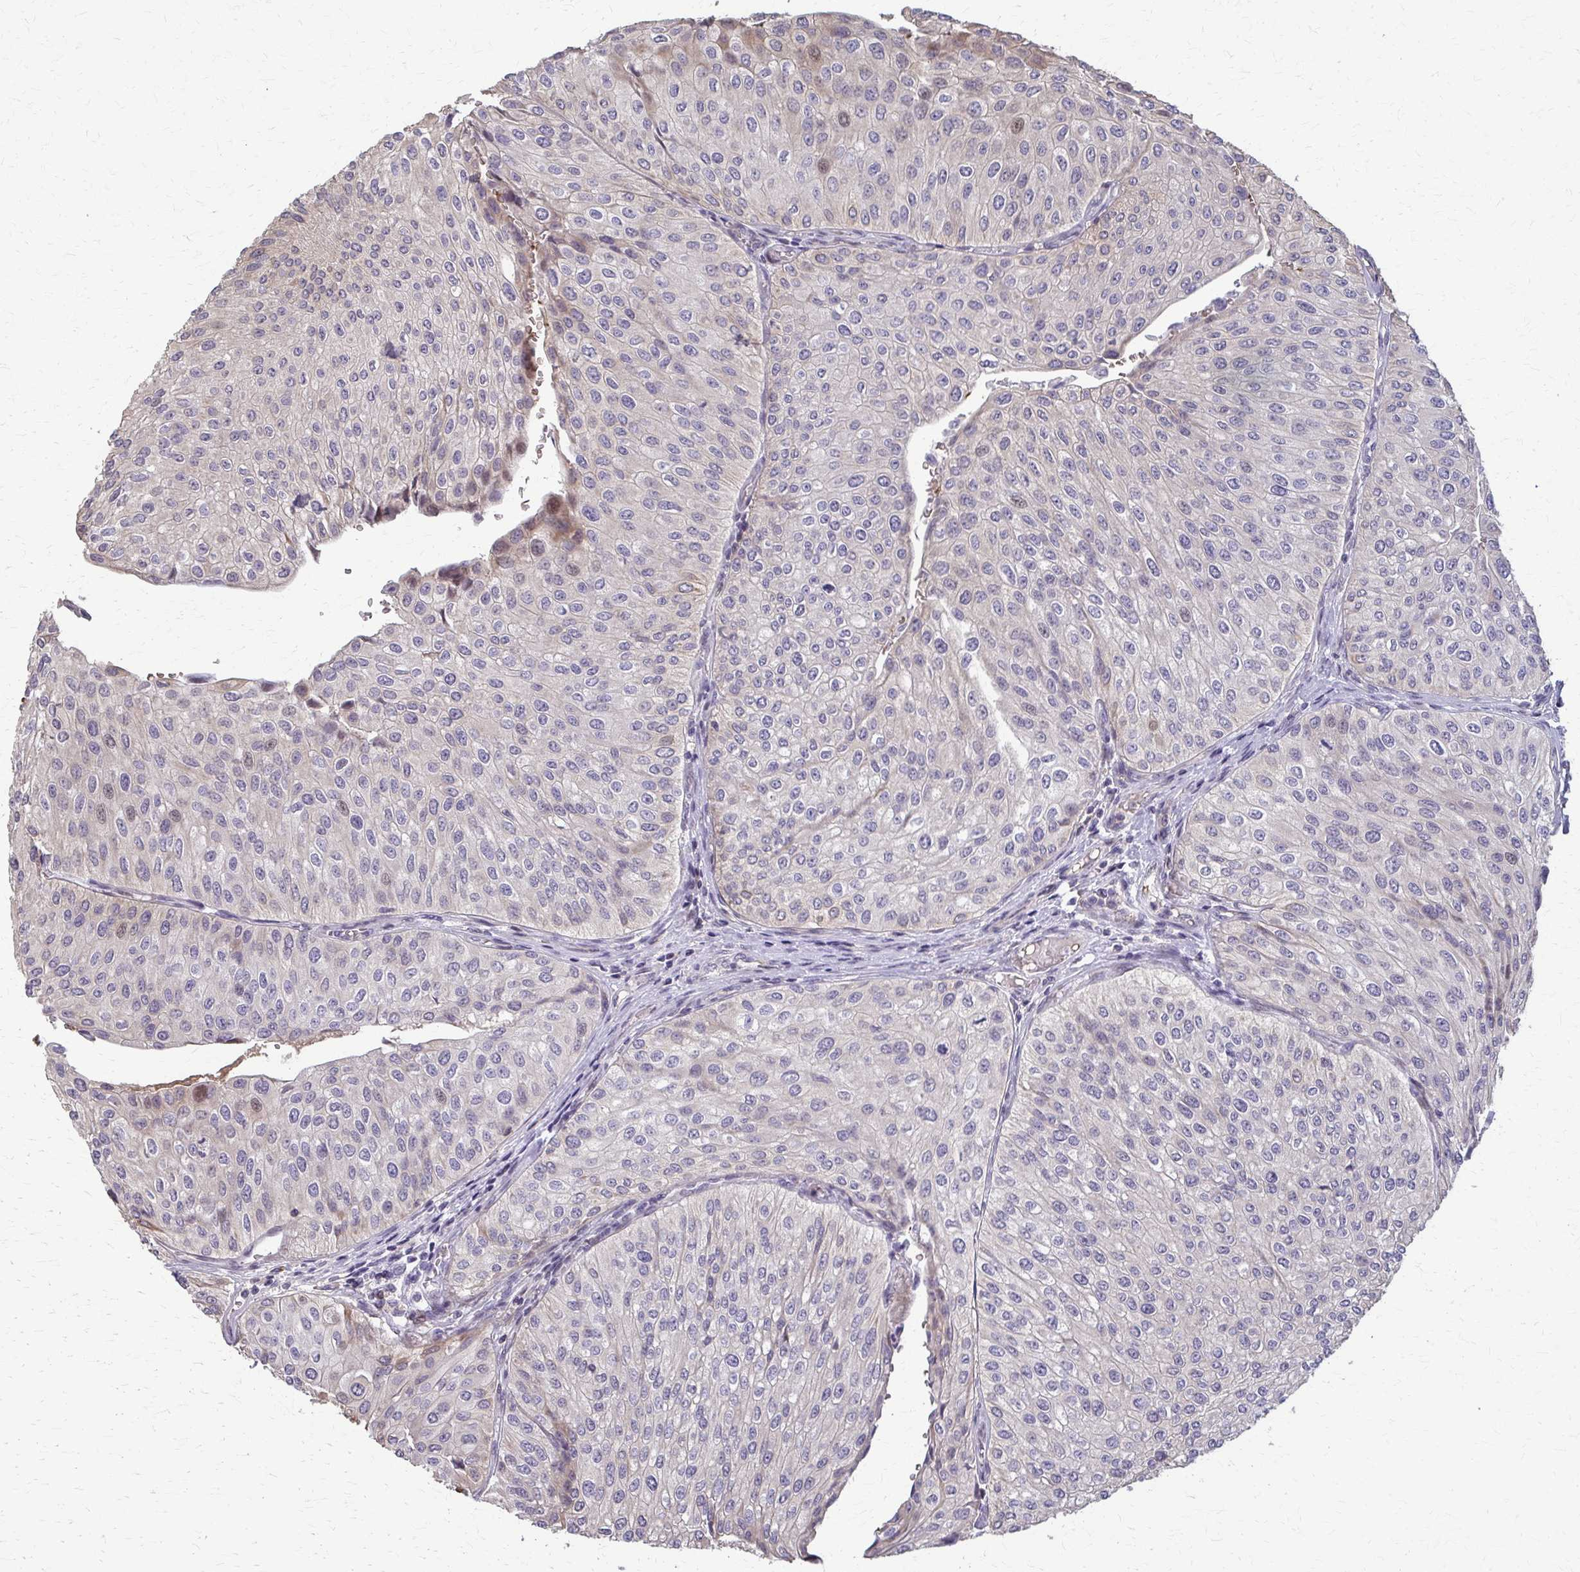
{"staining": {"intensity": "weak", "quantity": "<25%", "location": "nuclear"}, "tissue": "urothelial cancer", "cell_type": "Tumor cells", "image_type": "cancer", "snomed": [{"axis": "morphology", "description": "Urothelial carcinoma, NOS"}, {"axis": "topography", "description": "Urinary bladder"}], "caption": "Tumor cells are negative for protein expression in human transitional cell carcinoma. (DAB (3,3'-diaminobenzidine) IHC, high magnification).", "gene": "ZNF34", "patient": {"sex": "male", "age": 67}}